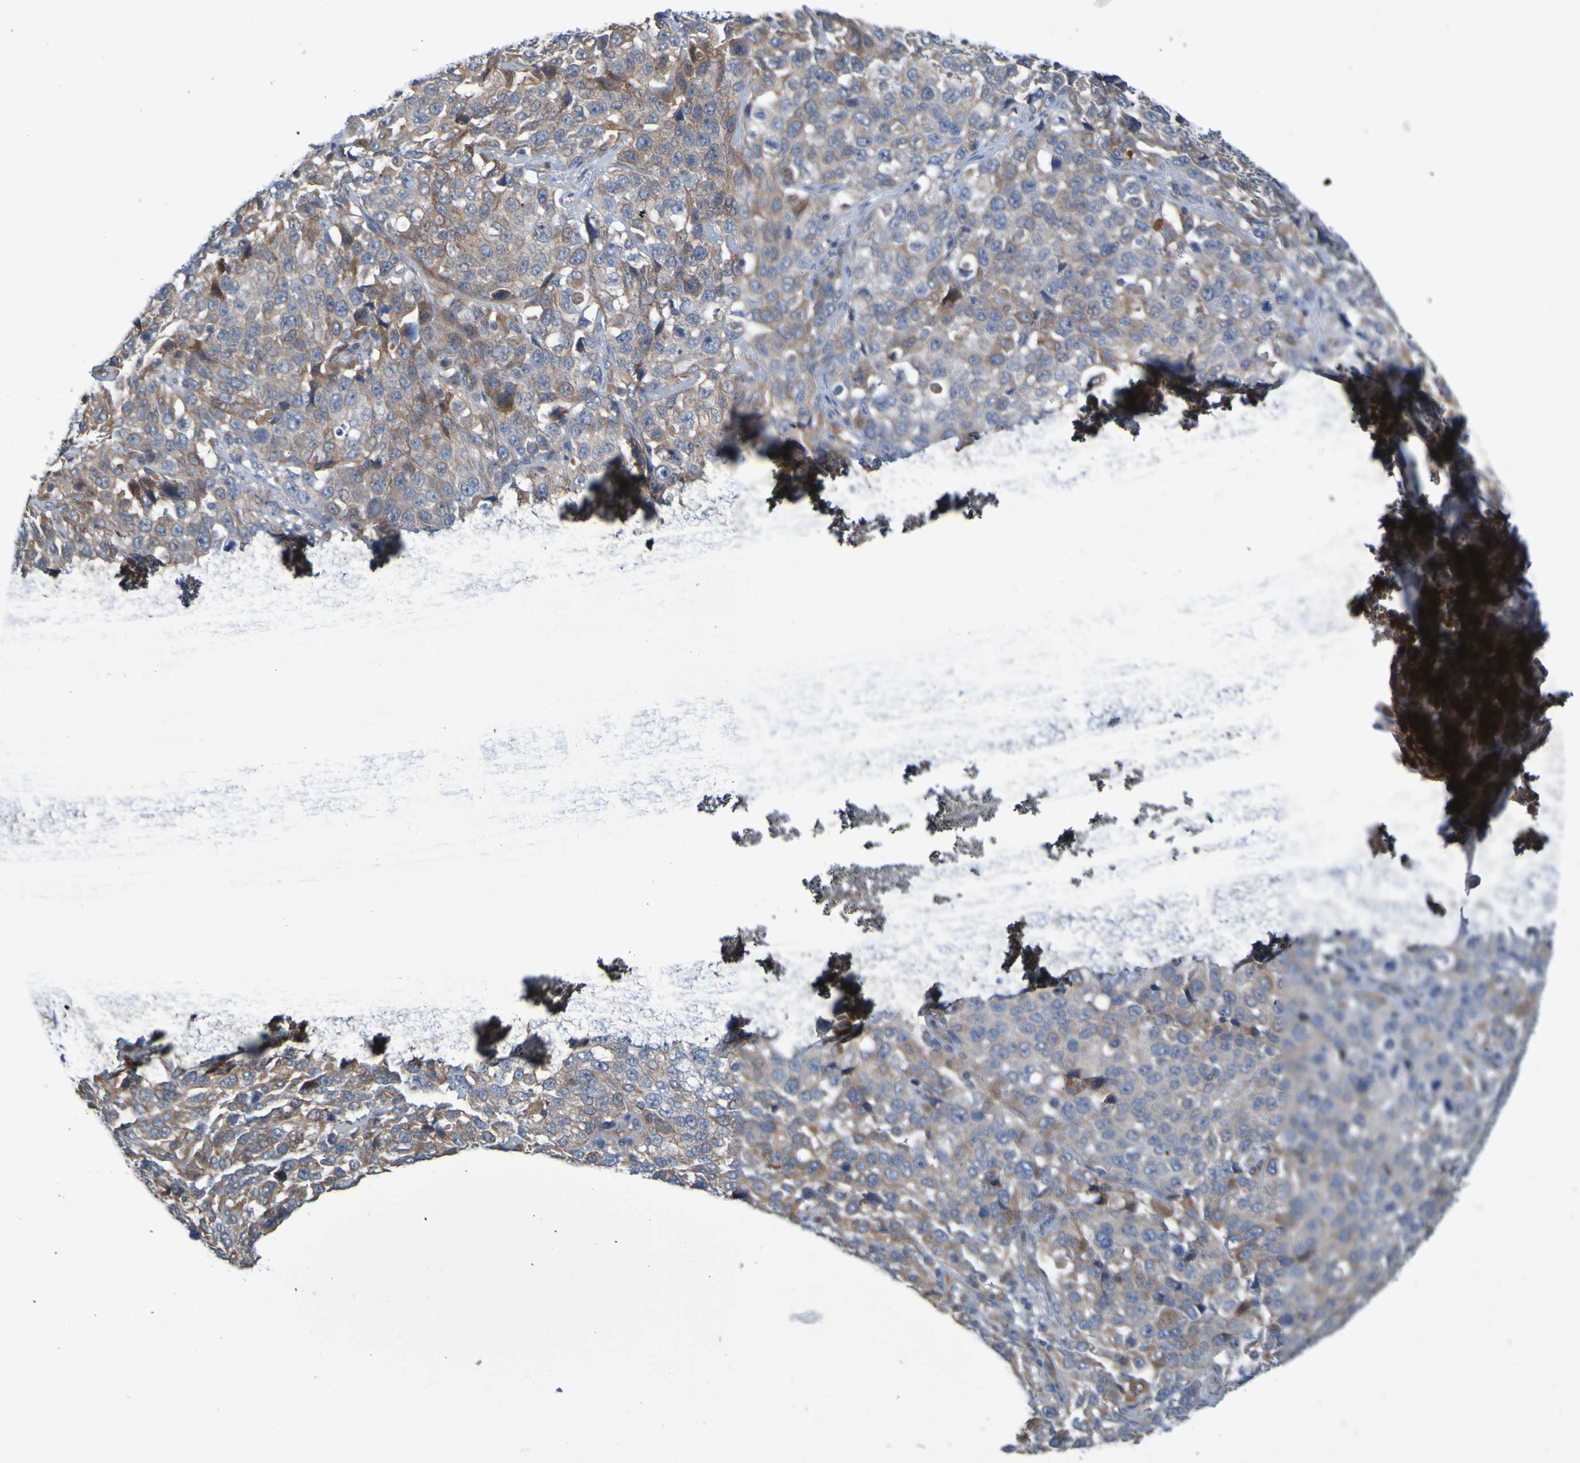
{"staining": {"intensity": "moderate", "quantity": ">75%", "location": "cytoplasmic/membranous"}, "tissue": "stomach cancer", "cell_type": "Tumor cells", "image_type": "cancer", "snomed": [{"axis": "morphology", "description": "Normal tissue, NOS"}, {"axis": "morphology", "description": "Adenocarcinoma, NOS"}, {"axis": "topography", "description": "Stomach"}], "caption": "There is medium levels of moderate cytoplasmic/membranous positivity in tumor cells of stomach cancer (adenocarcinoma), as demonstrated by immunohistochemical staining (brown color).", "gene": "NPRL3", "patient": {"sex": "male", "age": 48}}